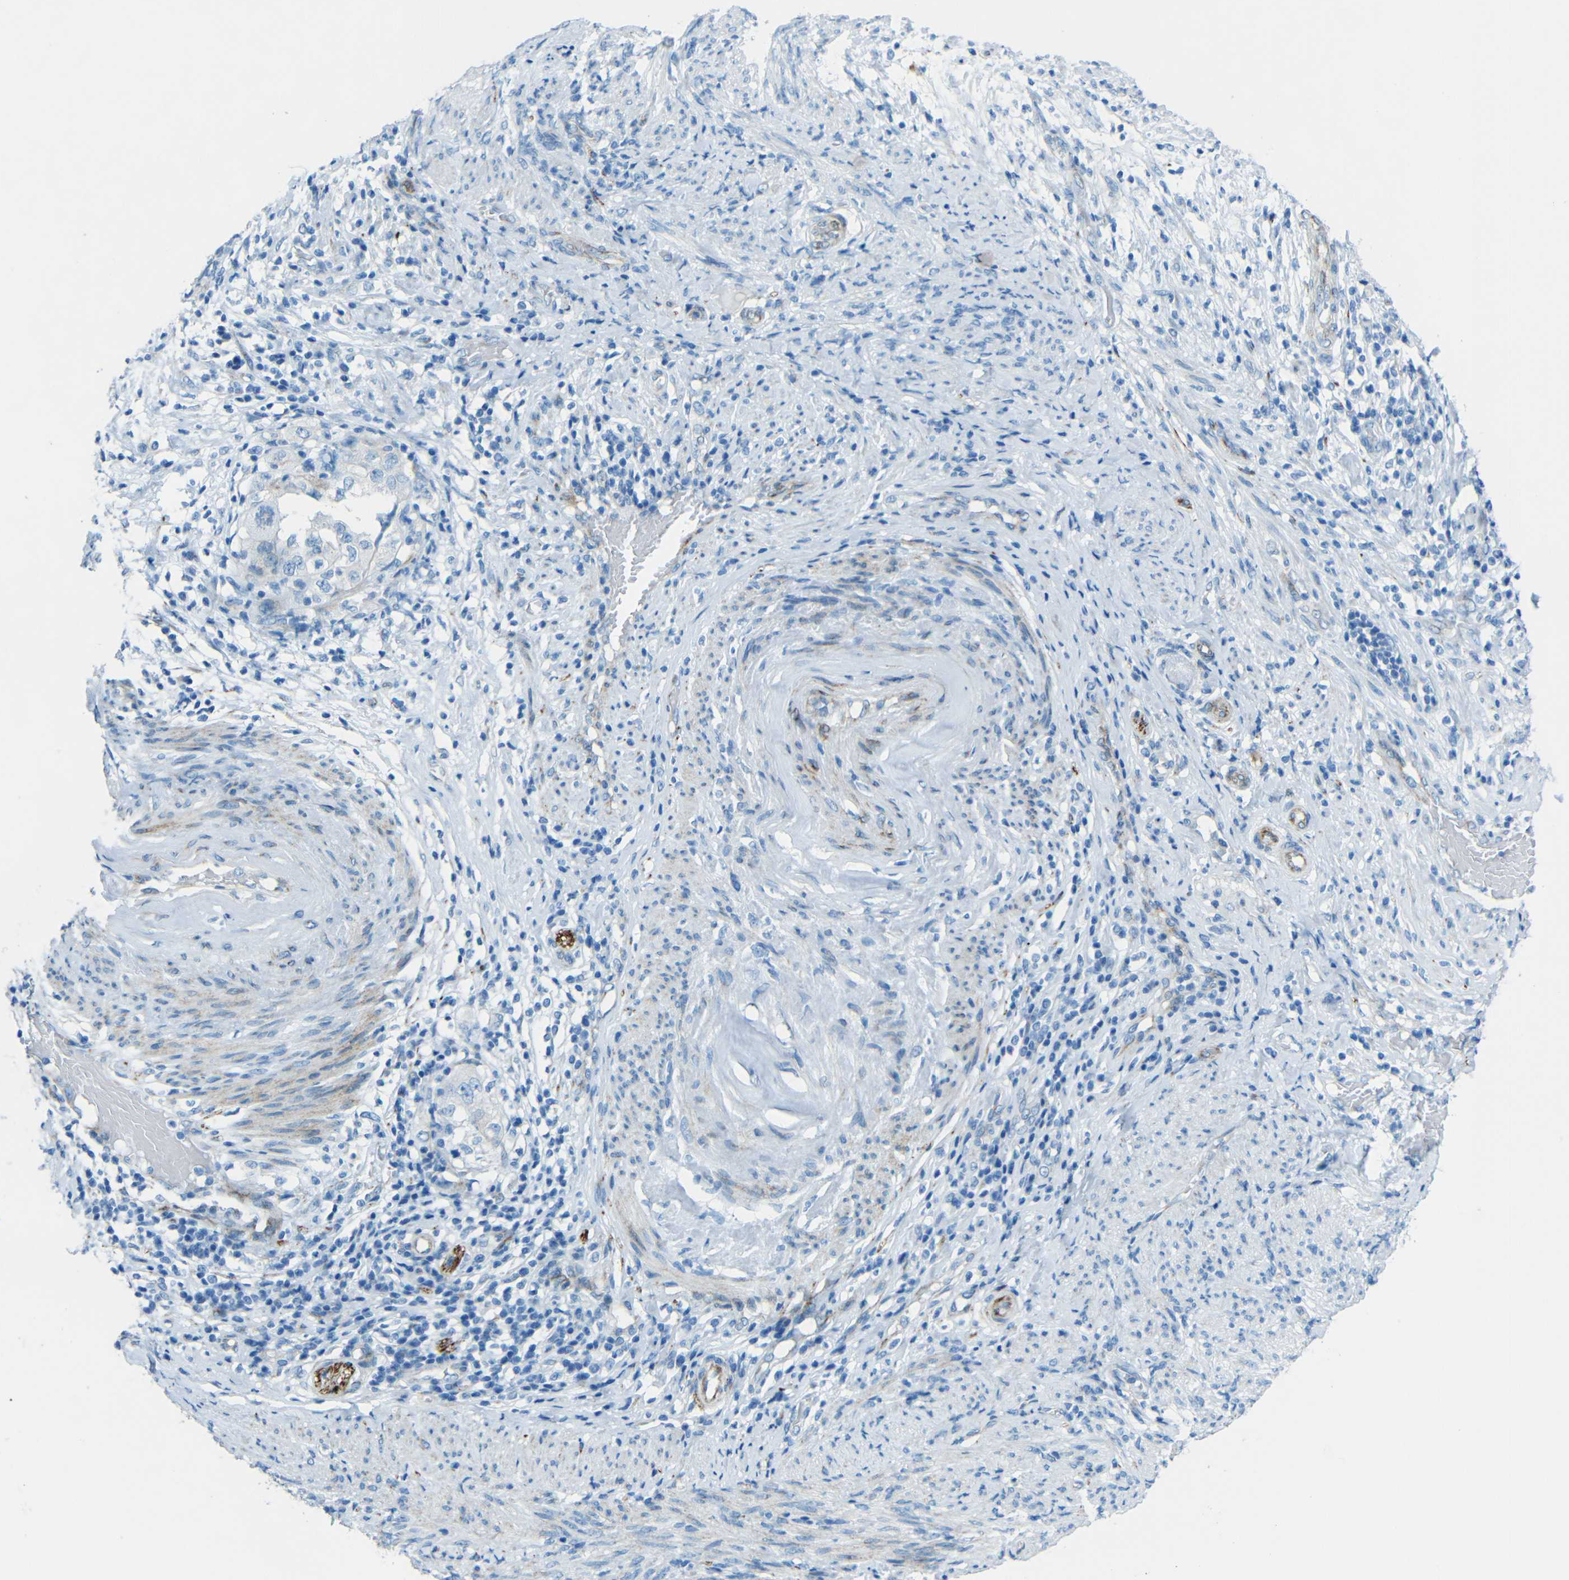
{"staining": {"intensity": "negative", "quantity": "none", "location": "none"}, "tissue": "endometrial cancer", "cell_type": "Tumor cells", "image_type": "cancer", "snomed": [{"axis": "morphology", "description": "Adenocarcinoma, NOS"}, {"axis": "topography", "description": "Endometrium"}], "caption": "Endometrial cancer was stained to show a protein in brown. There is no significant staining in tumor cells. (Immunohistochemistry, brightfield microscopy, high magnification).", "gene": "TUBB4B", "patient": {"sex": "female", "age": 85}}